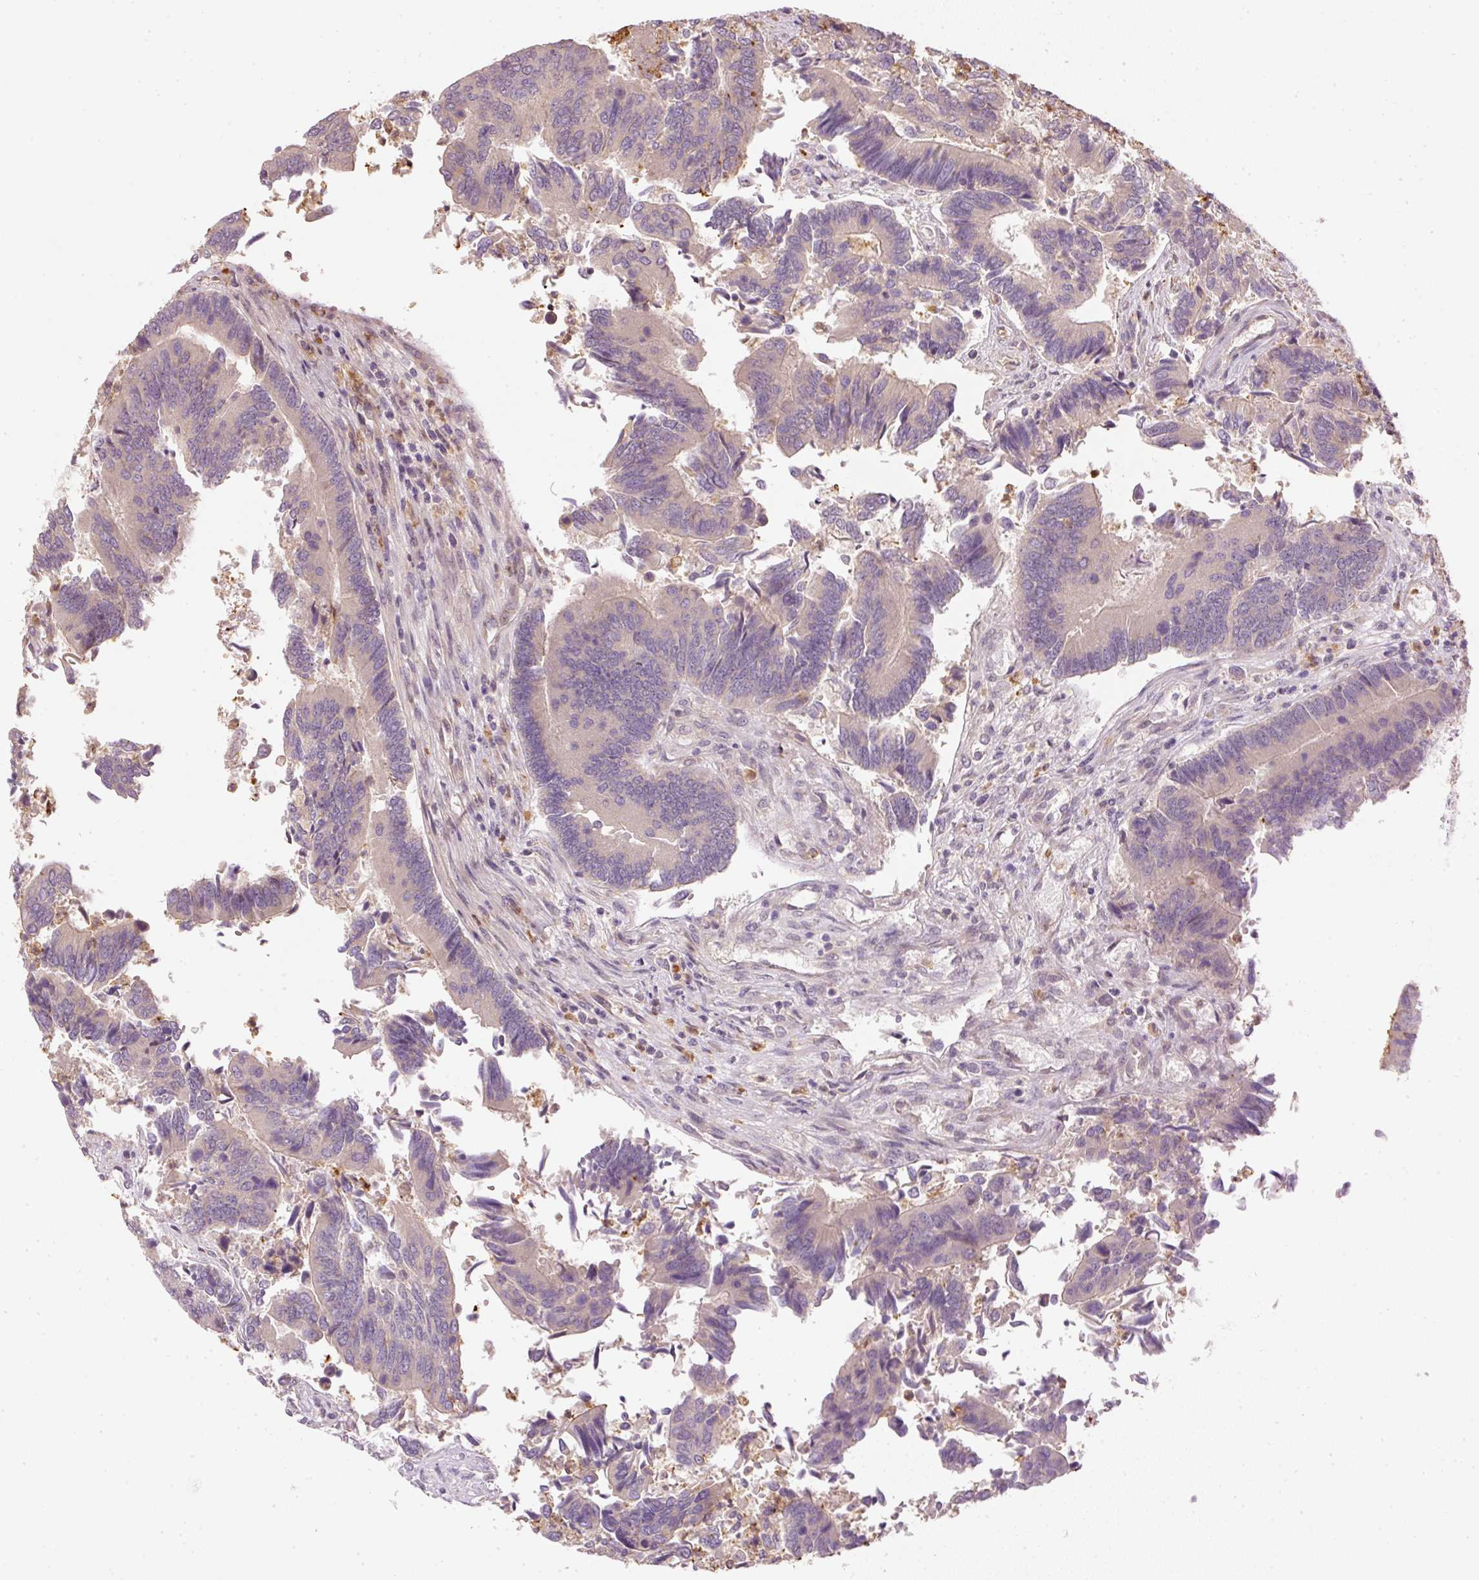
{"staining": {"intensity": "negative", "quantity": "none", "location": "none"}, "tissue": "colorectal cancer", "cell_type": "Tumor cells", "image_type": "cancer", "snomed": [{"axis": "morphology", "description": "Adenocarcinoma, NOS"}, {"axis": "topography", "description": "Colon"}], "caption": "A micrograph of human adenocarcinoma (colorectal) is negative for staining in tumor cells.", "gene": "CTTNBP2", "patient": {"sex": "female", "age": 67}}